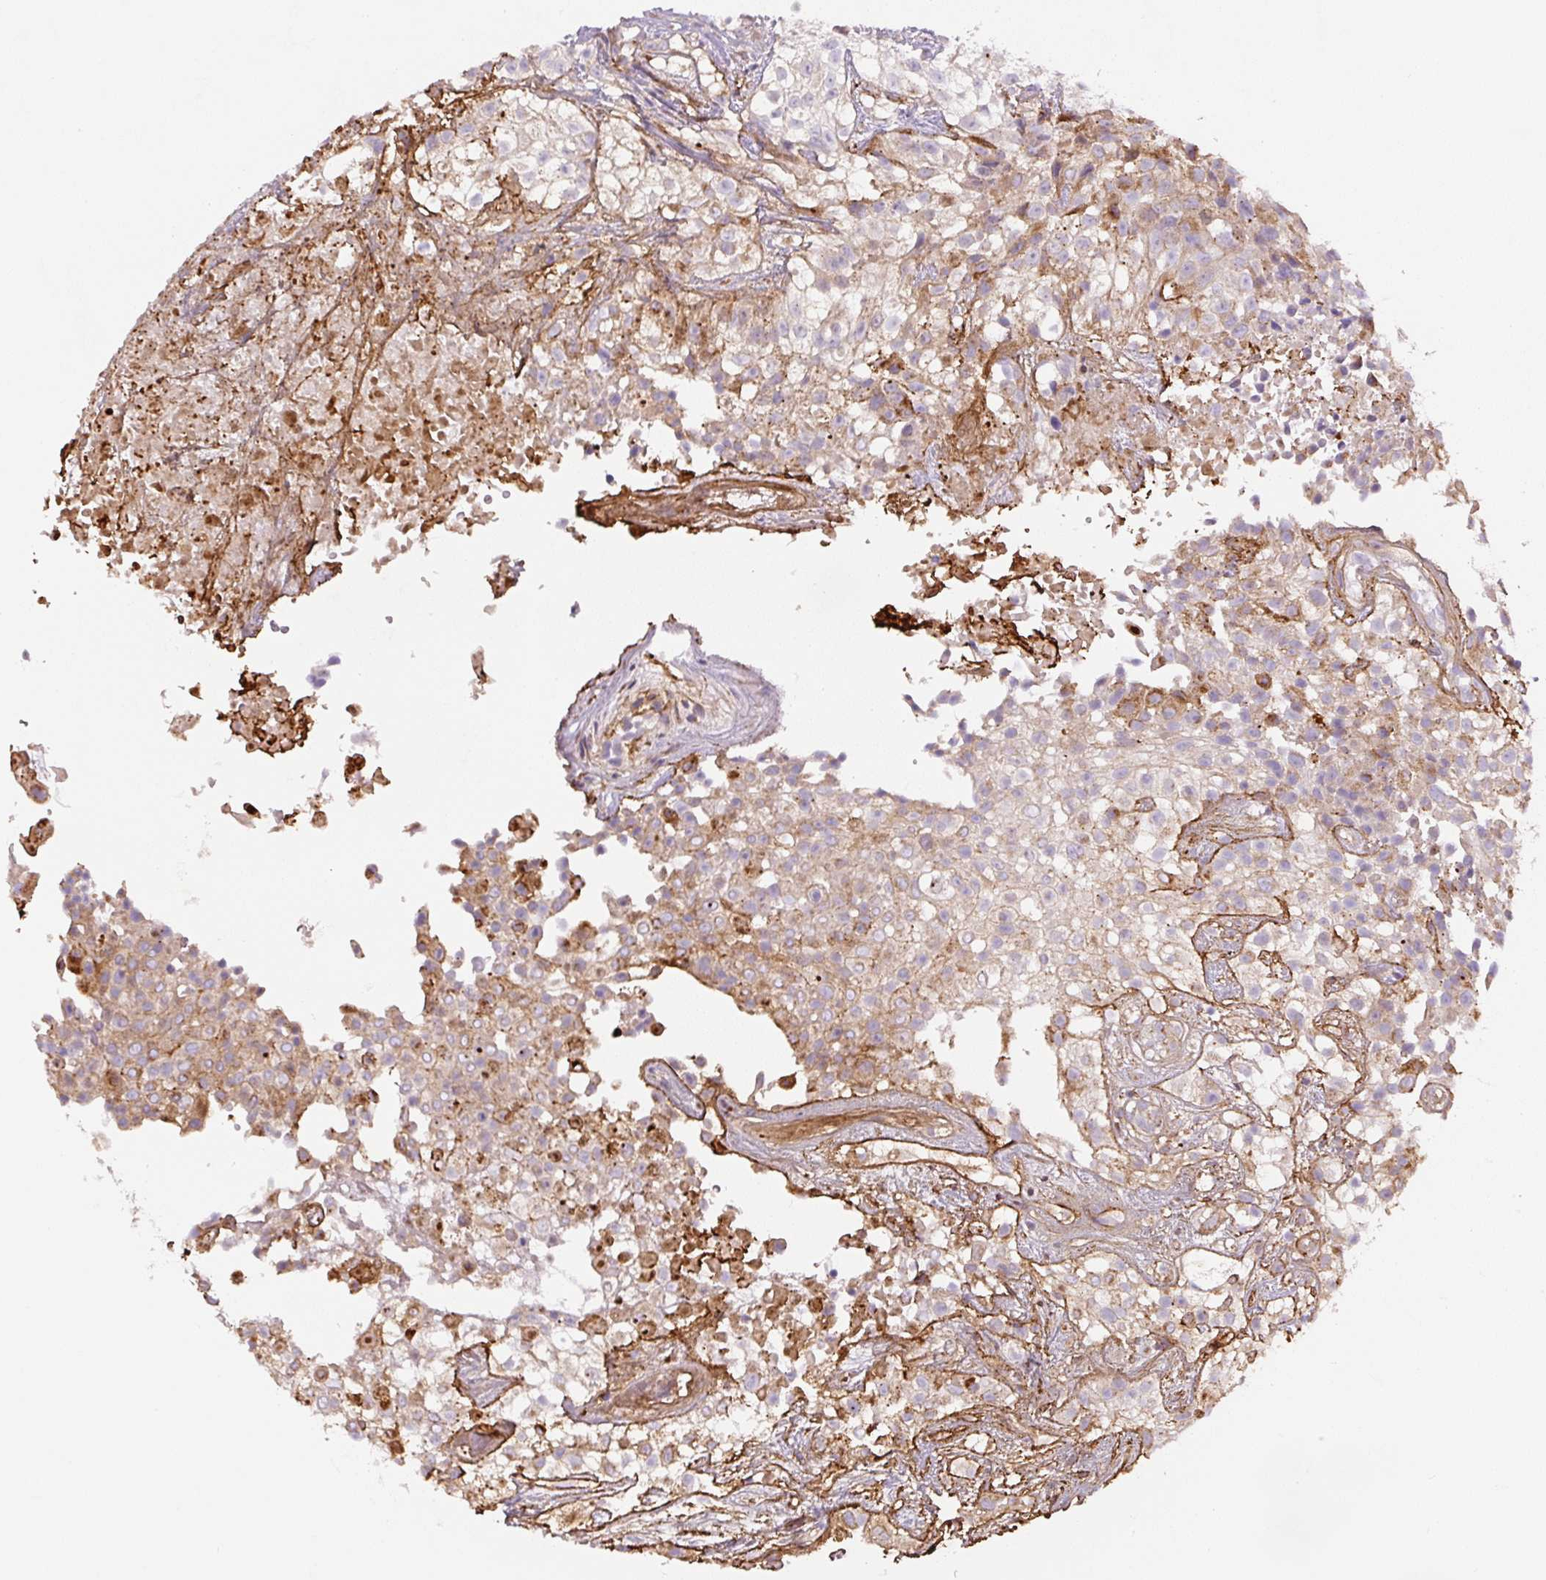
{"staining": {"intensity": "weak", "quantity": "<25%", "location": "cytoplasmic/membranous"}, "tissue": "urothelial cancer", "cell_type": "Tumor cells", "image_type": "cancer", "snomed": [{"axis": "morphology", "description": "Urothelial carcinoma, High grade"}, {"axis": "topography", "description": "Urinary bladder"}], "caption": "Tumor cells are negative for brown protein staining in urothelial cancer.", "gene": "CCNI2", "patient": {"sex": "male", "age": 56}}